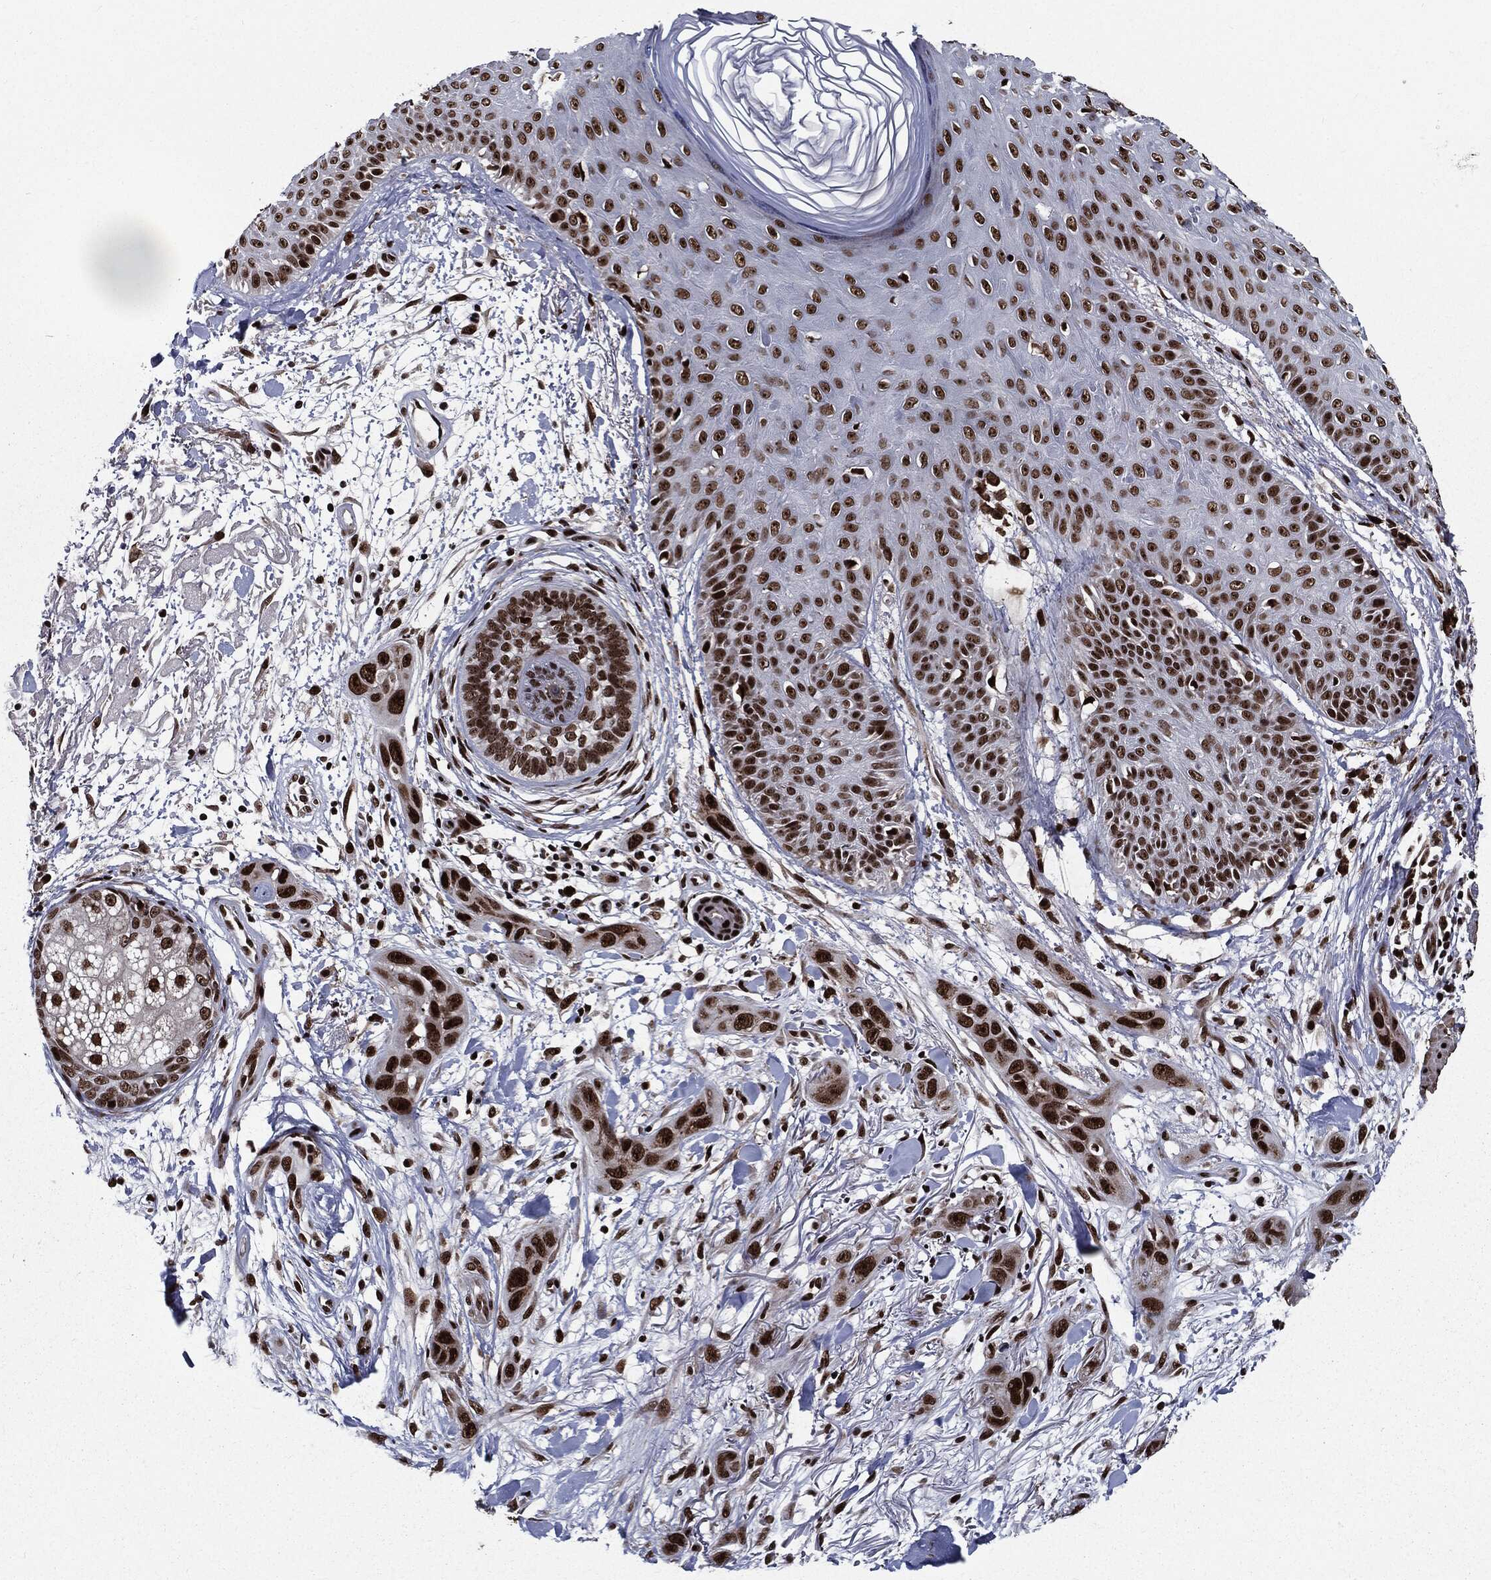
{"staining": {"intensity": "strong", "quantity": ">75%", "location": "nuclear"}, "tissue": "skin cancer", "cell_type": "Tumor cells", "image_type": "cancer", "snomed": [{"axis": "morphology", "description": "Squamous cell carcinoma, NOS"}, {"axis": "topography", "description": "Skin"}], "caption": "This photomicrograph reveals immunohistochemistry (IHC) staining of human skin cancer (squamous cell carcinoma), with high strong nuclear positivity in about >75% of tumor cells.", "gene": "ZFP91", "patient": {"sex": "male", "age": 78}}